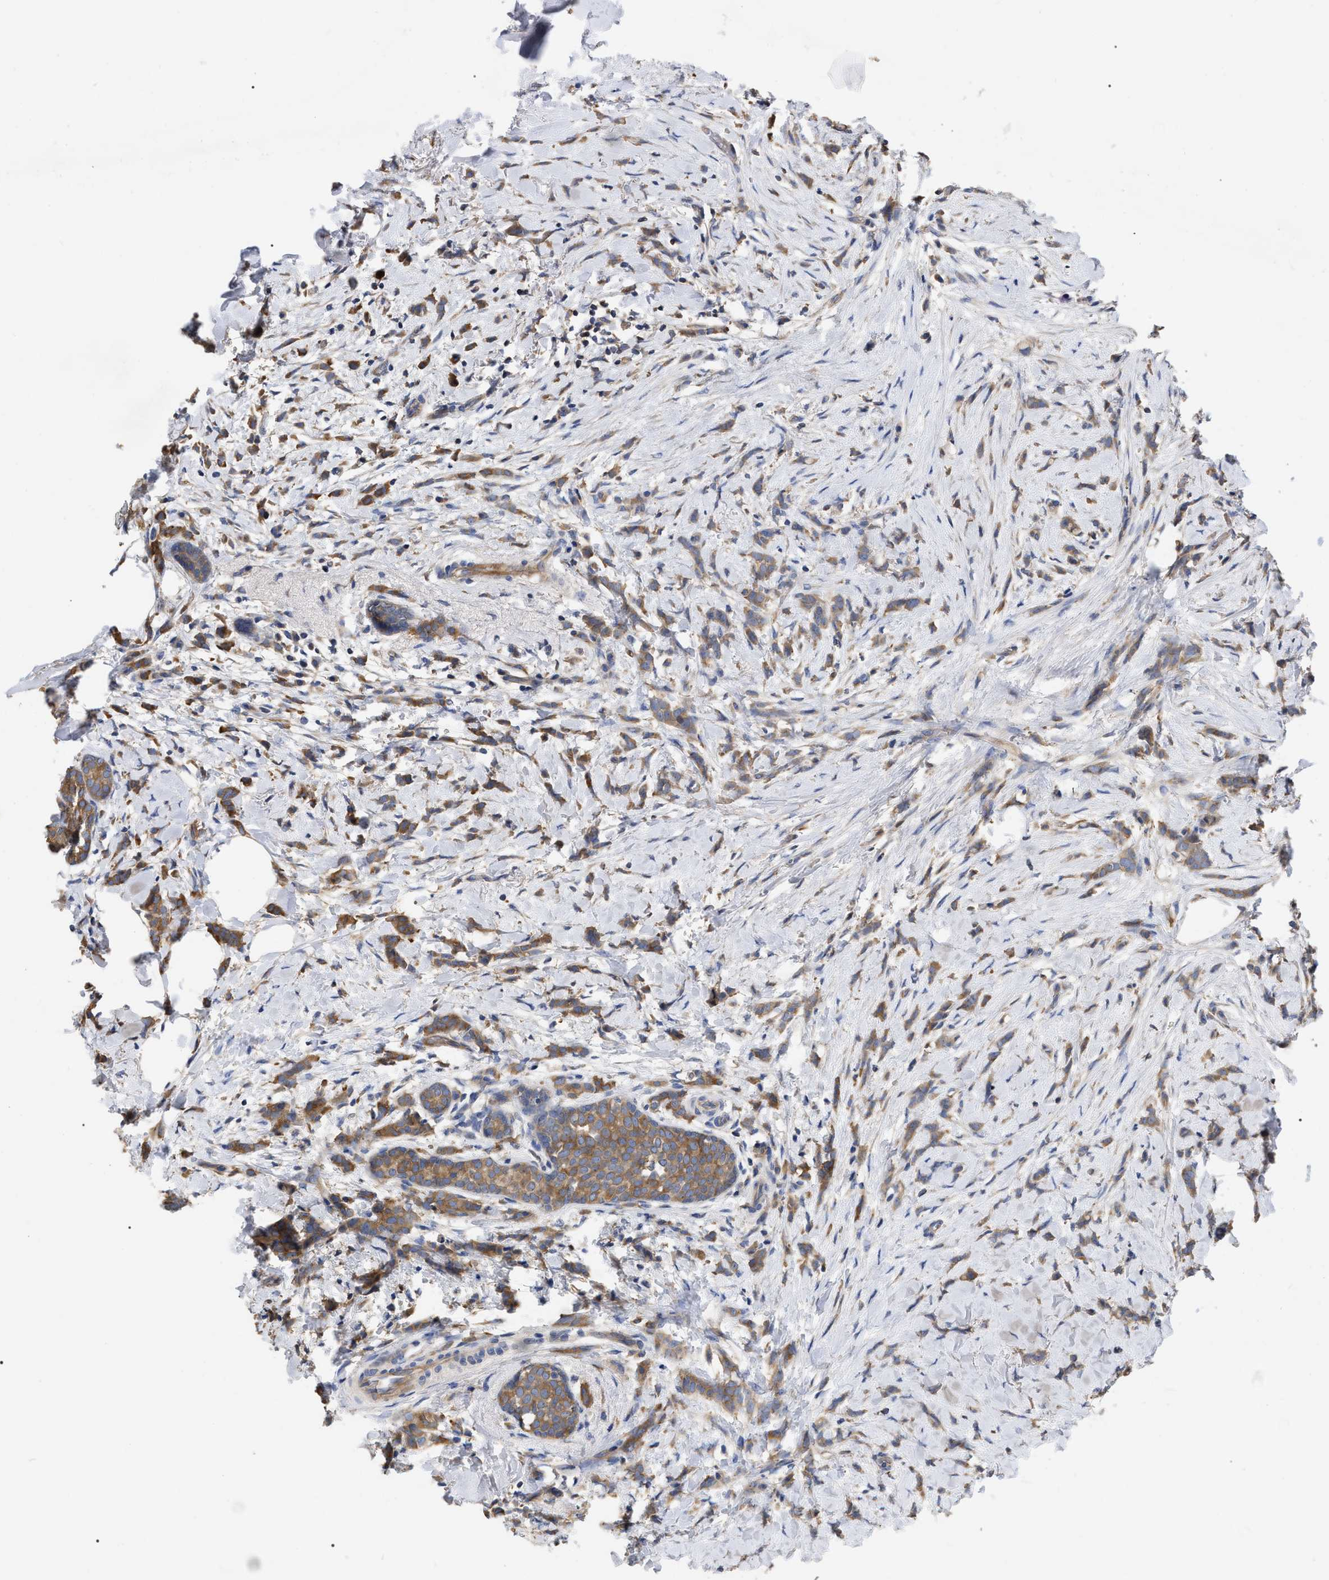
{"staining": {"intensity": "moderate", "quantity": ">75%", "location": "cytoplasmic/membranous"}, "tissue": "breast cancer", "cell_type": "Tumor cells", "image_type": "cancer", "snomed": [{"axis": "morphology", "description": "Lobular carcinoma, in situ"}, {"axis": "morphology", "description": "Lobular carcinoma"}, {"axis": "topography", "description": "Breast"}], "caption": "This photomicrograph reveals IHC staining of human lobular carcinoma in situ (breast), with medium moderate cytoplasmic/membranous positivity in approximately >75% of tumor cells.", "gene": "RAP1GDS1", "patient": {"sex": "female", "age": 41}}